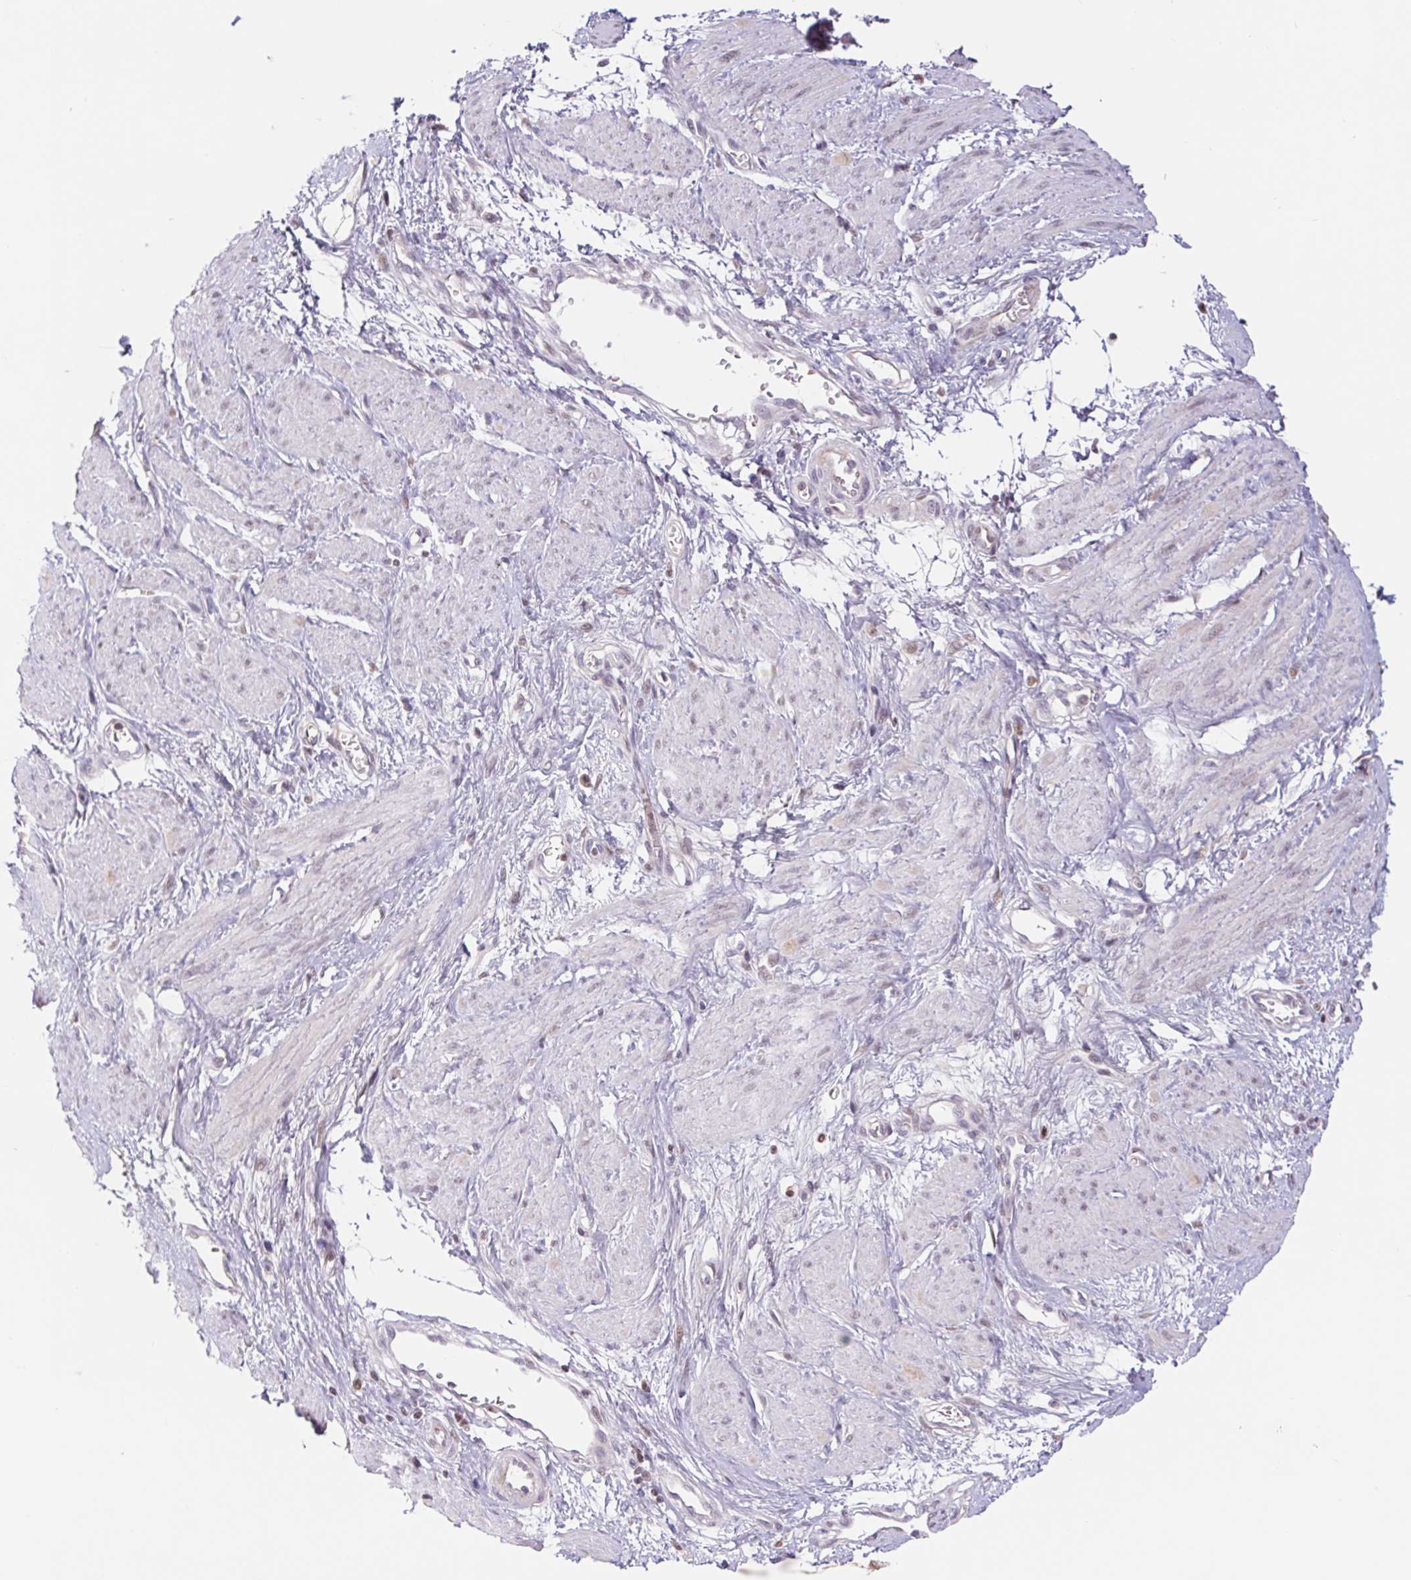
{"staining": {"intensity": "negative", "quantity": "none", "location": "none"}, "tissue": "smooth muscle", "cell_type": "Smooth muscle cells", "image_type": "normal", "snomed": [{"axis": "morphology", "description": "Normal tissue, NOS"}, {"axis": "topography", "description": "Smooth muscle"}, {"axis": "topography", "description": "Uterus"}], "caption": "DAB (3,3'-diaminobenzidine) immunohistochemical staining of normal human smooth muscle displays no significant expression in smooth muscle cells.", "gene": "TRERF1", "patient": {"sex": "female", "age": 39}}